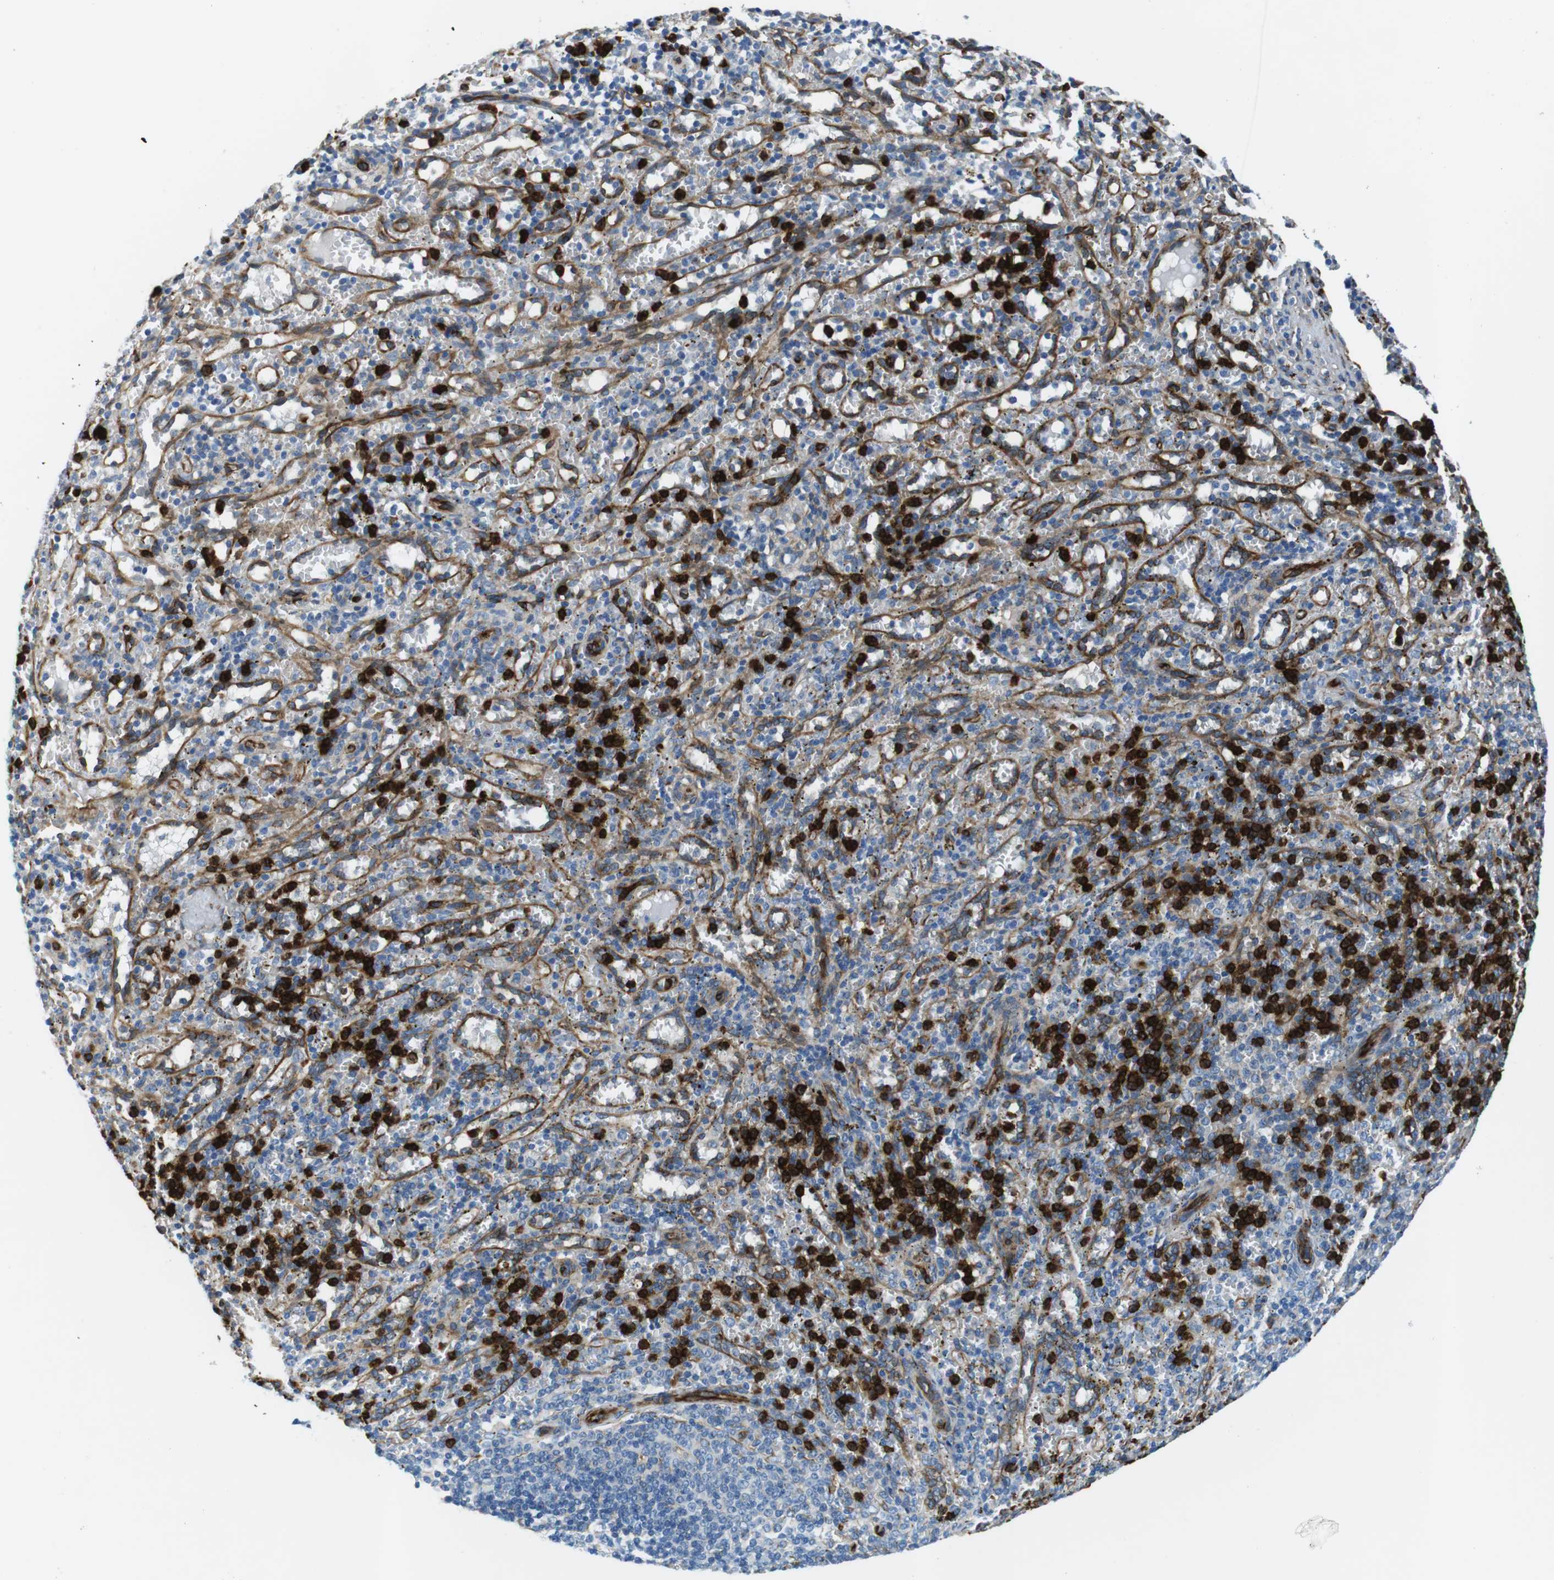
{"staining": {"intensity": "strong", "quantity": "<25%", "location": "cytoplasmic/membranous"}, "tissue": "spleen", "cell_type": "Cells in red pulp", "image_type": "normal", "snomed": [{"axis": "morphology", "description": "Normal tissue, NOS"}, {"axis": "topography", "description": "Spleen"}], "caption": "IHC image of normal human spleen stained for a protein (brown), which shows medium levels of strong cytoplasmic/membranous staining in about <25% of cells in red pulp.", "gene": "EMP2", "patient": {"sex": "female", "age": 10}}